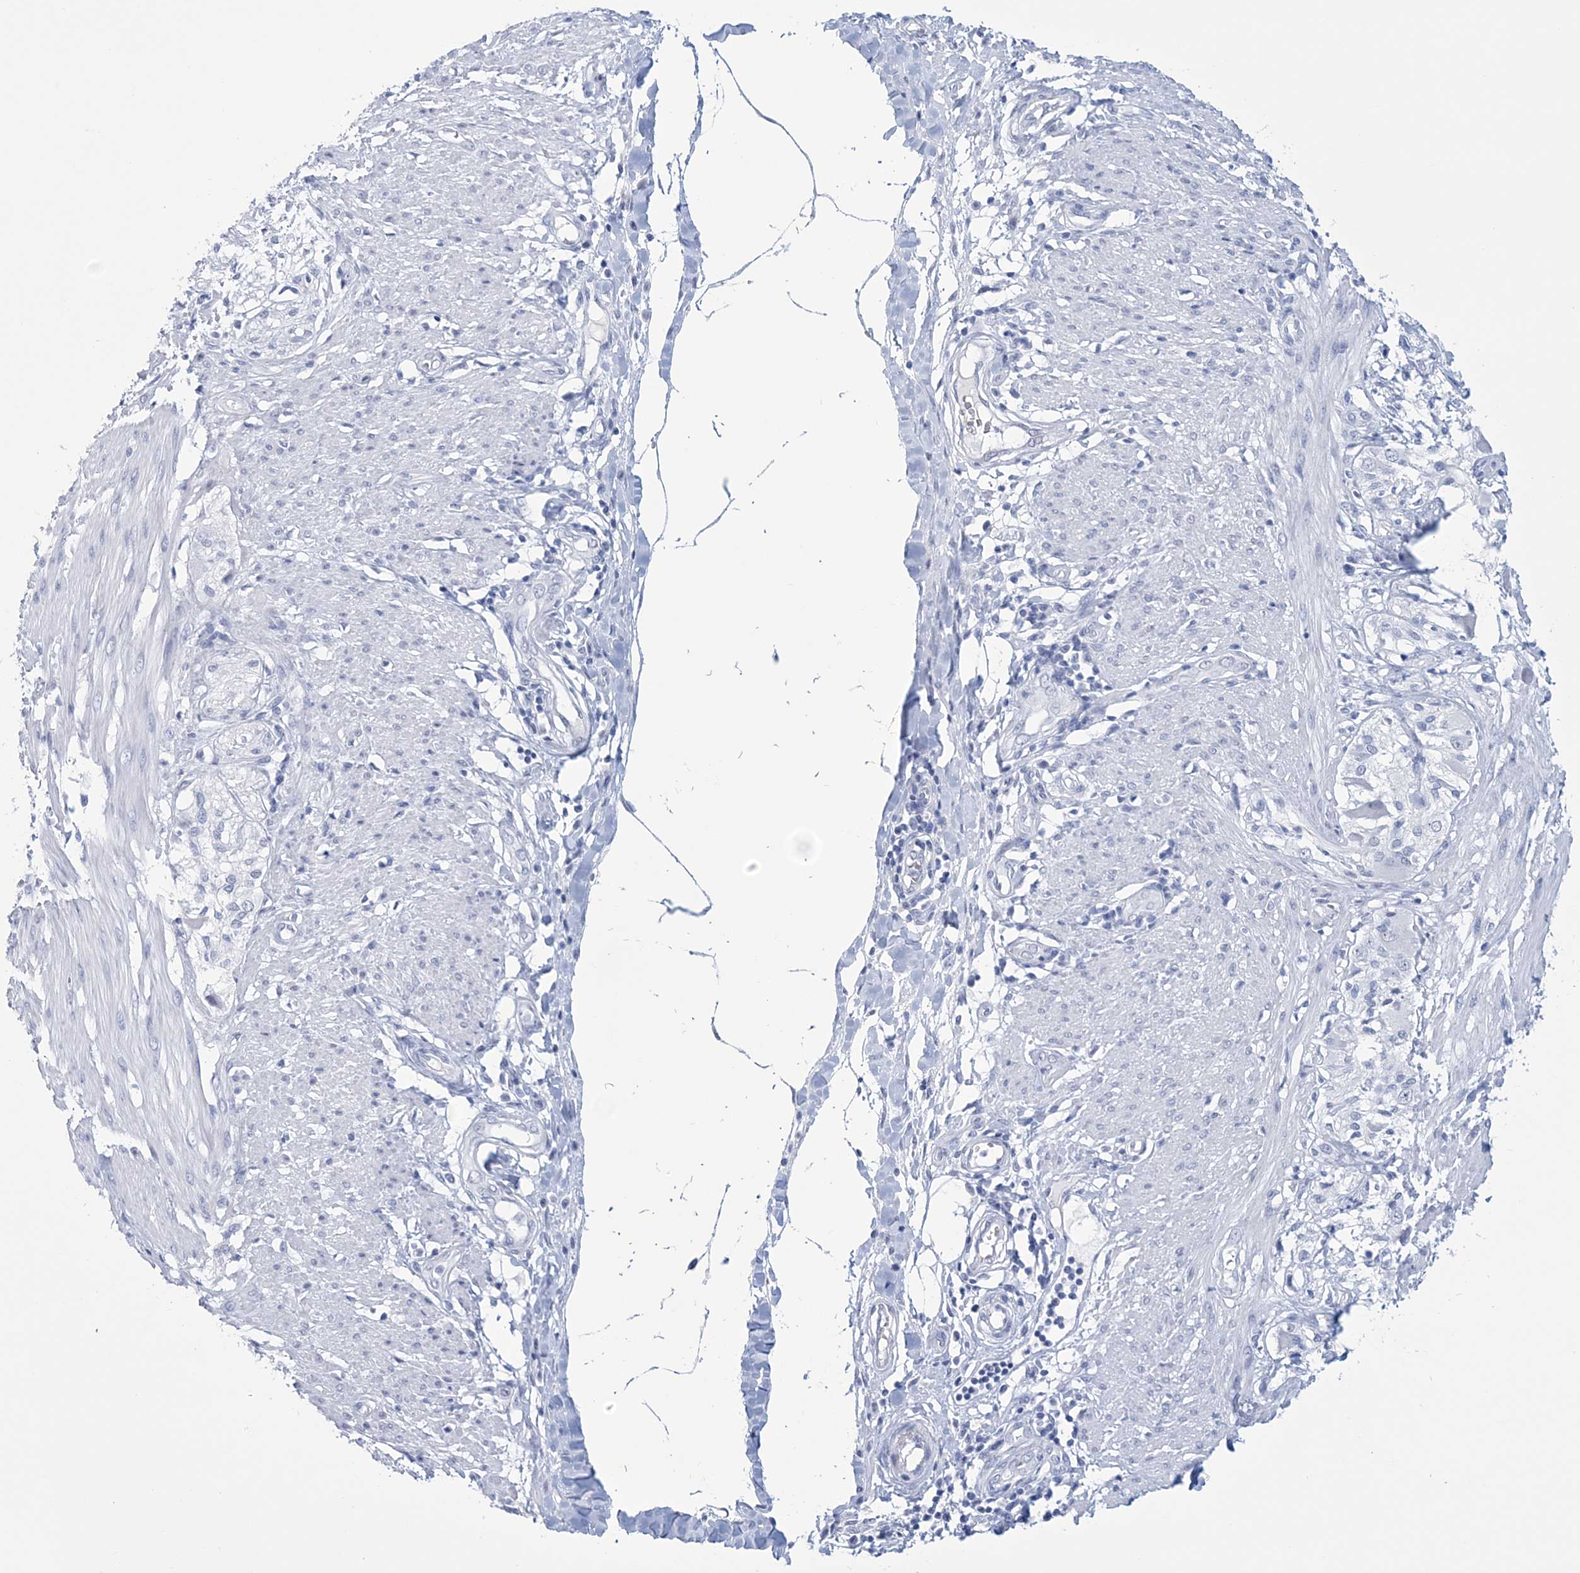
{"staining": {"intensity": "negative", "quantity": "none", "location": "none"}, "tissue": "smooth muscle", "cell_type": "Smooth muscle cells", "image_type": "normal", "snomed": [{"axis": "morphology", "description": "Normal tissue, NOS"}, {"axis": "morphology", "description": "Adenocarcinoma, NOS"}, {"axis": "topography", "description": "Colon"}, {"axis": "topography", "description": "Peripheral nerve tissue"}], "caption": "IHC micrograph of benign smooth muscle stained for a protein (brown), which shows no positivity in smooth muscle cells.", "gene": "DPCD", "patient": {"sex": "male", "age": 14}}